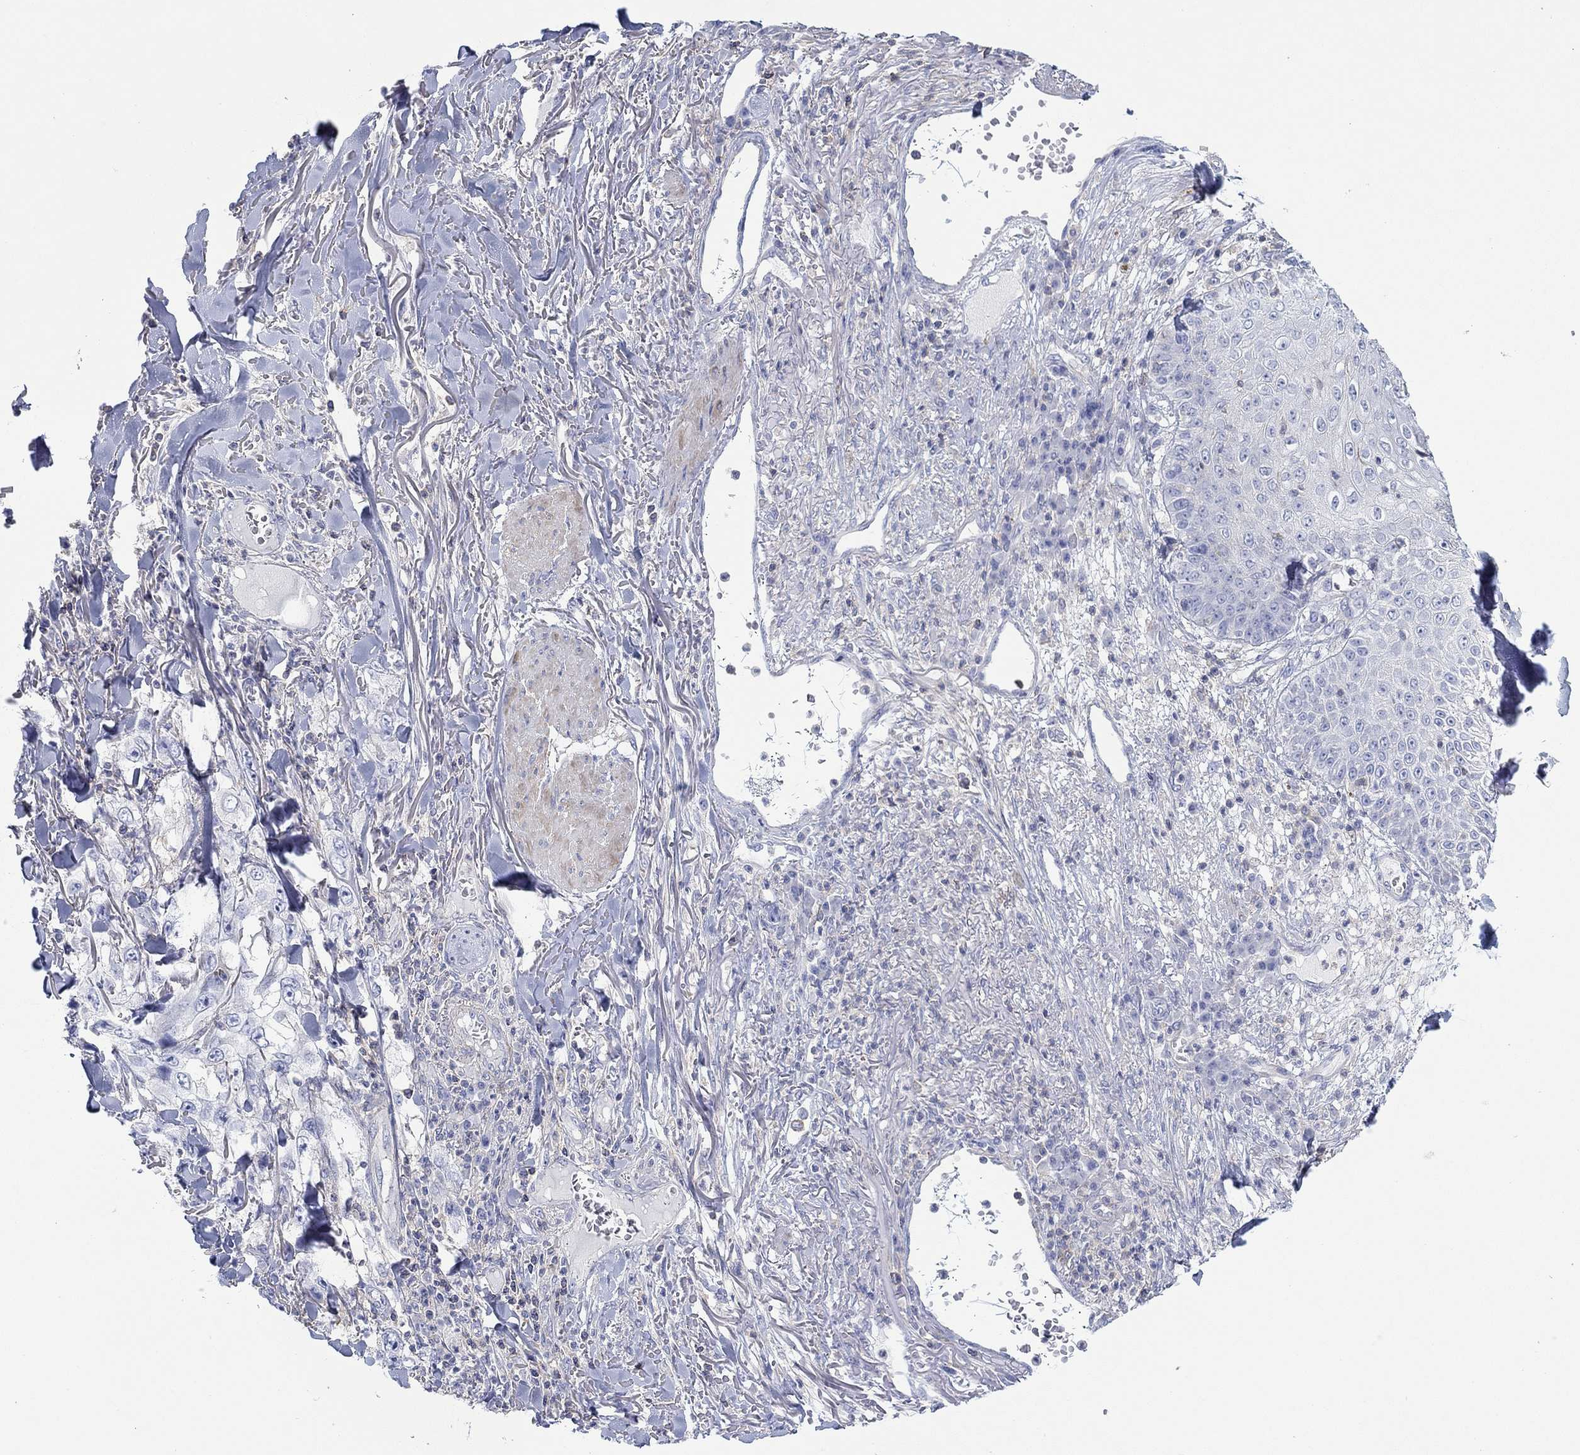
{"staining": {"intensity": "negative", "quantity": "none", "location": "none"}, "tissue": "skin cancer", "cell_type": "Tumor cells", "image_type": "cancer", "snomed": [{"axis": "morphology", "description": "Squamous cell carcinoma, NOS"}, {"axis": "topography", "description": "Skin"}], "caption": "Immunohistochemical staining of human squamous cell carcinoma (skin) demonstrates no significant staining in tumor cells.", "gene": "PPIL6", "patient": {"sex": "male", "age": 82}}